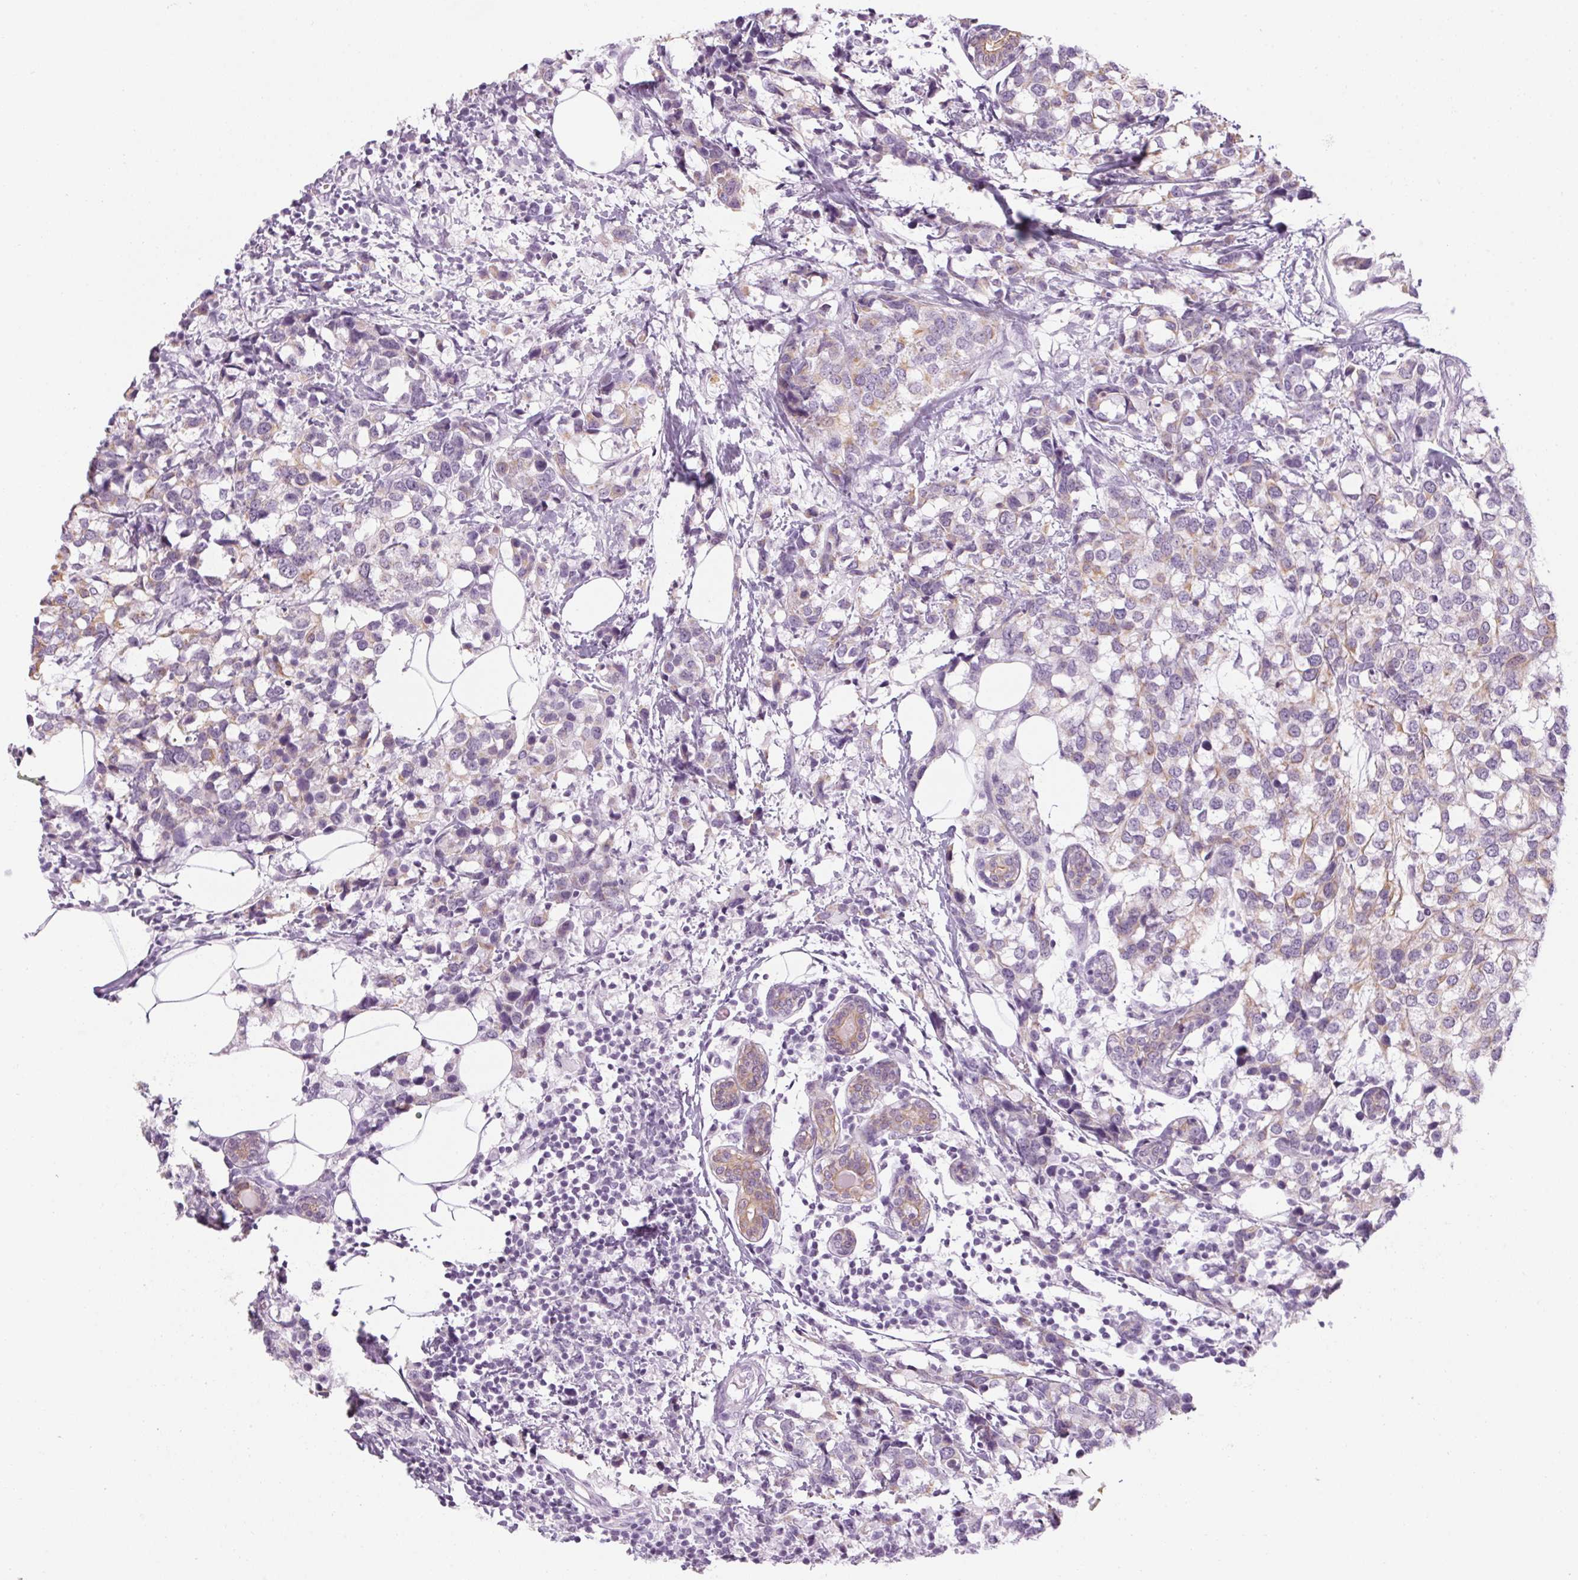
{"staining": {"intensity": "weak", "quantity": "25%-75%", "location": "cytoplasmic/membranous"}, "tissue": "breast cancer", "cell_type": "Tumor cells", "image_type": "cancer", "snomed": [{"axis": "morphology", "description": "Lobular carcinoma"}, {"axis": "topography", "description": "Breast"}], "caption": "Immunohistochemistry (IHC) (DAB) staining of breast lobular carcinoma demonstrates weak cytoplasmic/membranous protein positivity in approximately 25%-75% of tumor cells.", "gene": "RPTN", "patient": {"sex": "female", "age": 59}}